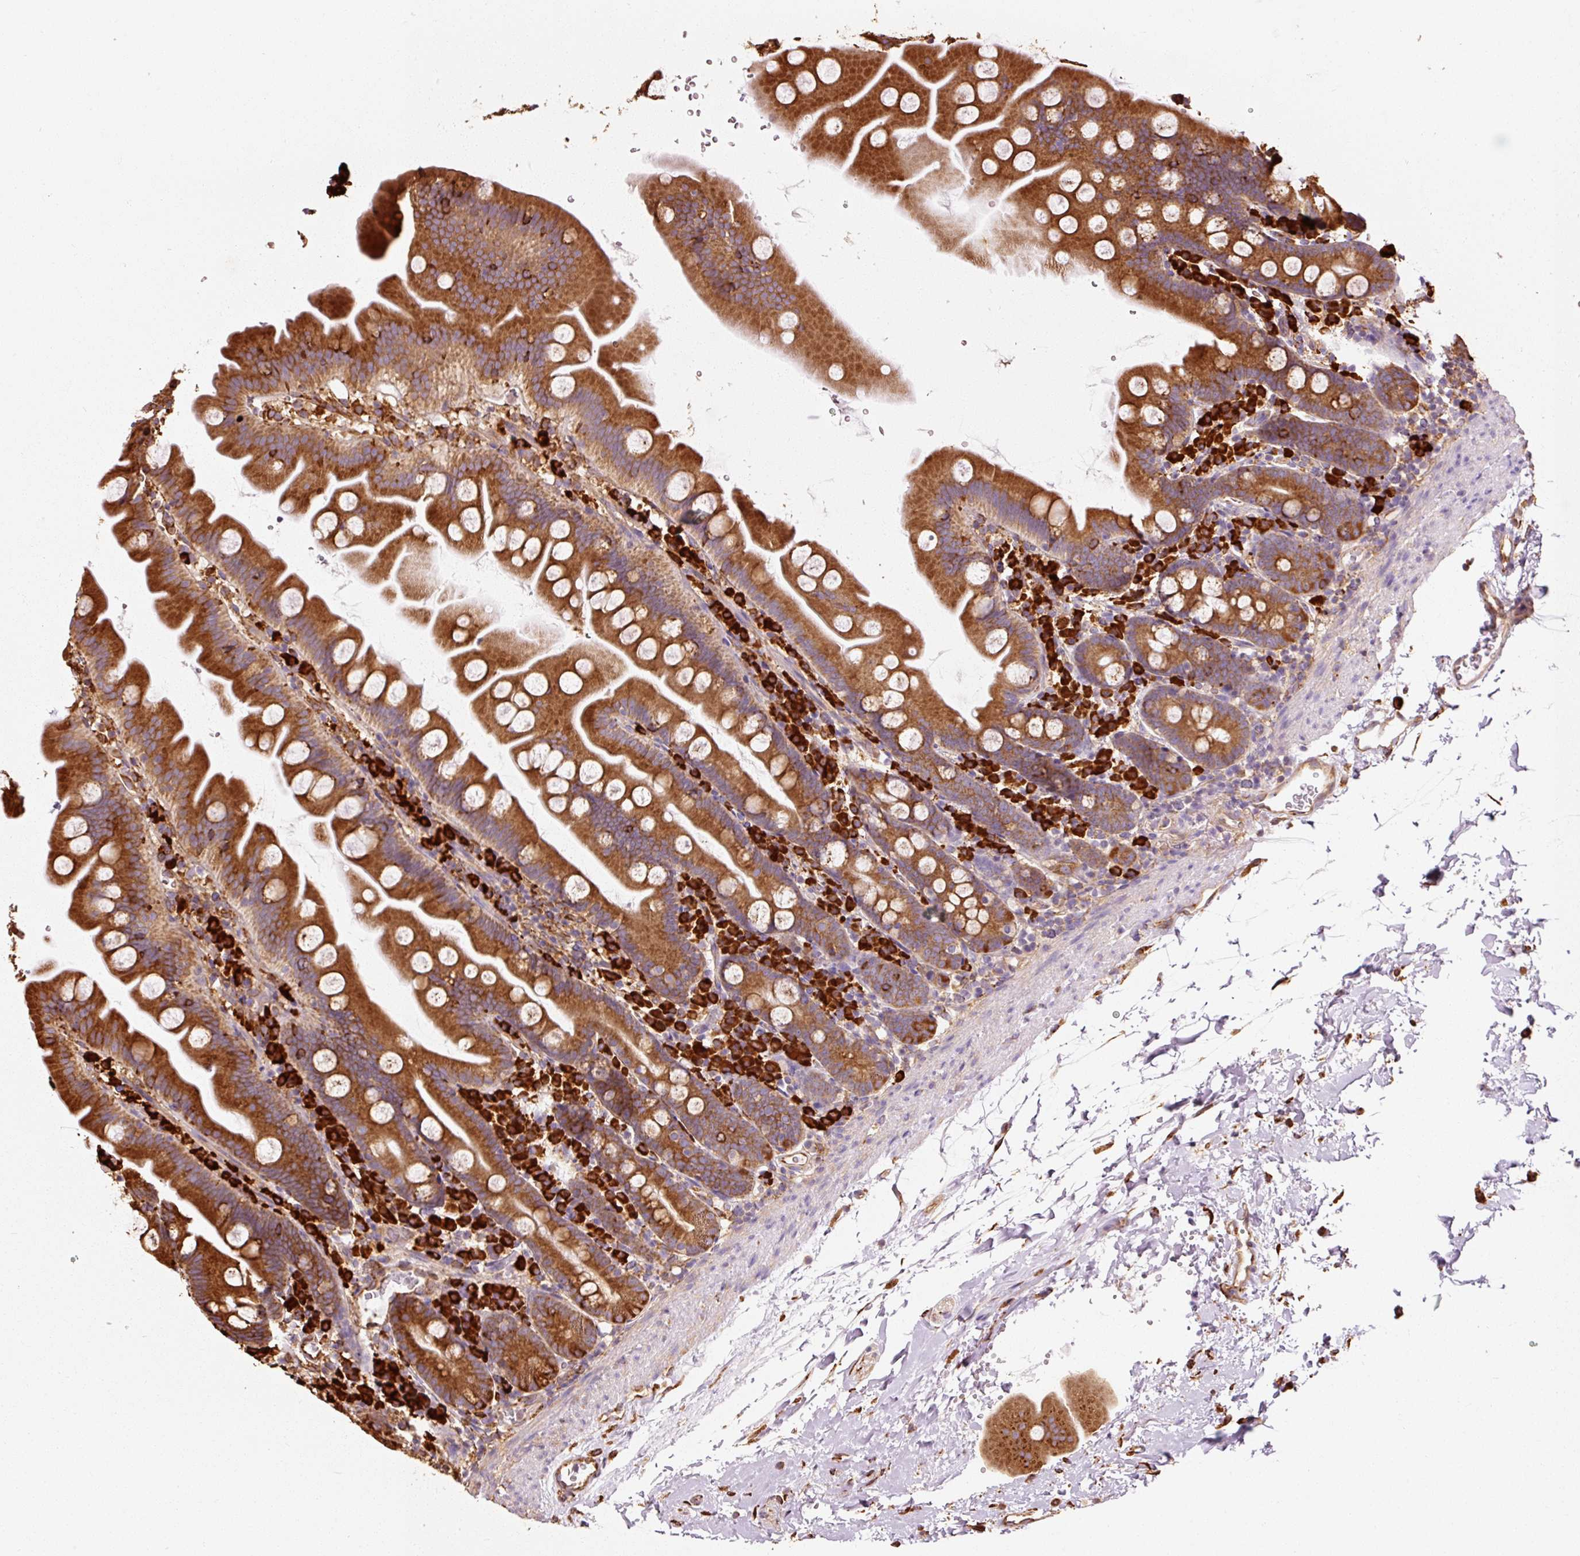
{"staining": {"intensity": "strong", "quantity": ">75%", "location": "cytoplasmic/membranous"}, "tissue": "small intestine", "cell_type": "Glandular cells", "image_type": "normal", "snomed": [{"axis": "morphology", "description": "Normal tissue, NOS"}, {"axis": "topography", "description": "Small intestine"}], "caption": "Protein expression analysis of benign human small intestine reveals strong cytoplasmic/membranous expression in about >75% of glandular cells. (DAB (3,3'-diaminobenzidine) IHC, brown staining for protein, blue staining for nuclei).", "gene": "ENSG00000256500", "patient": {"sex": "female", "age": 68}}